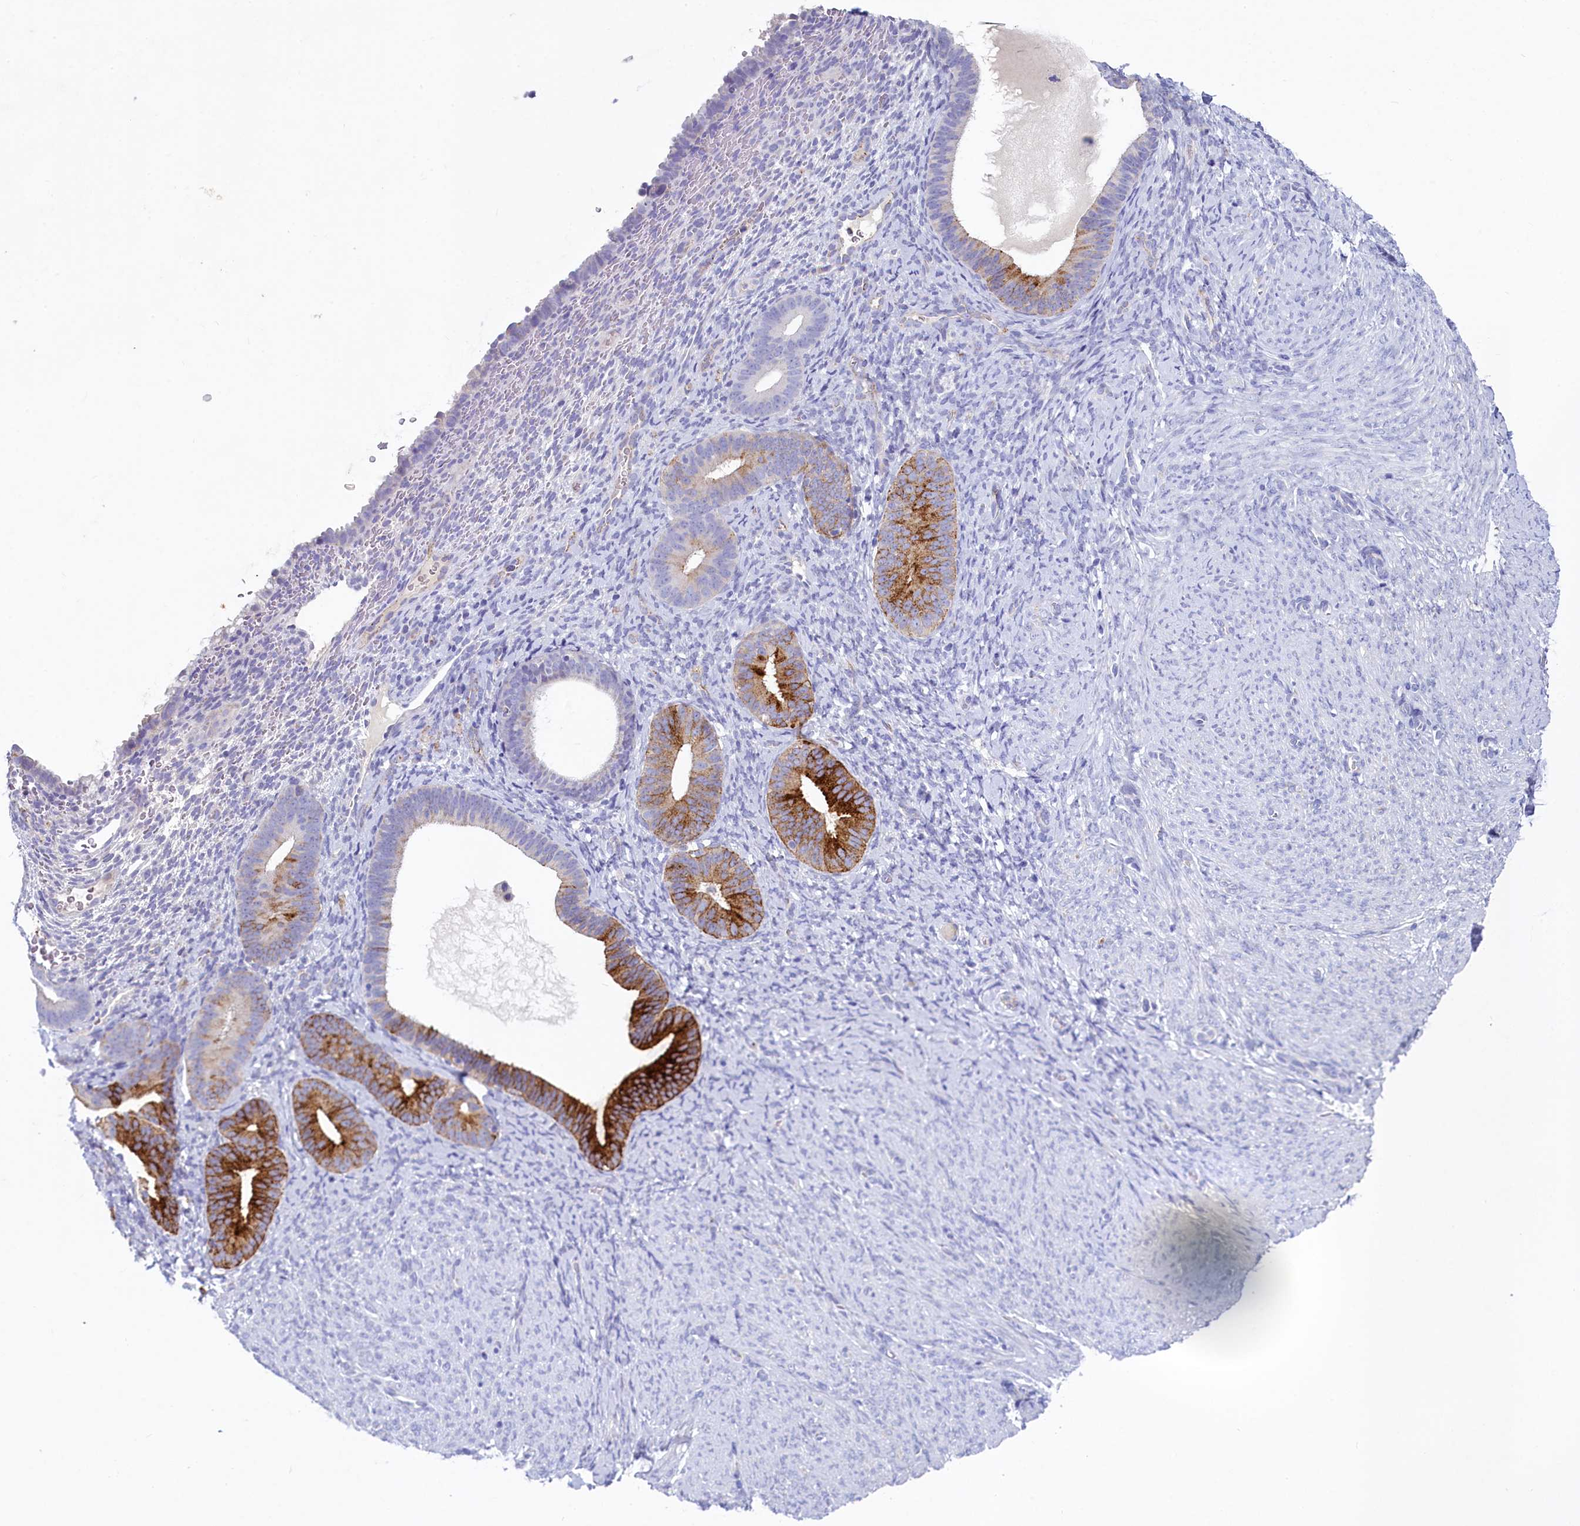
{"staining": {"intensity": "negative", "quantity": "none", "location": "none"}, "tissue": "endometrium", "cell_type": "Cells in endometrial stroma", "image_type": "normal", "snomed": [{"axis": "morphology", "description": "Normal tissue, NOS"}, {"axis": "topography", "description": "Endometrium"}], "caption": "IHC of normal human endometrium demonstrates no staining in cells in endometrial stroma.", "gene": "INSC", "patient": {"sex": "female", "age": 65}}